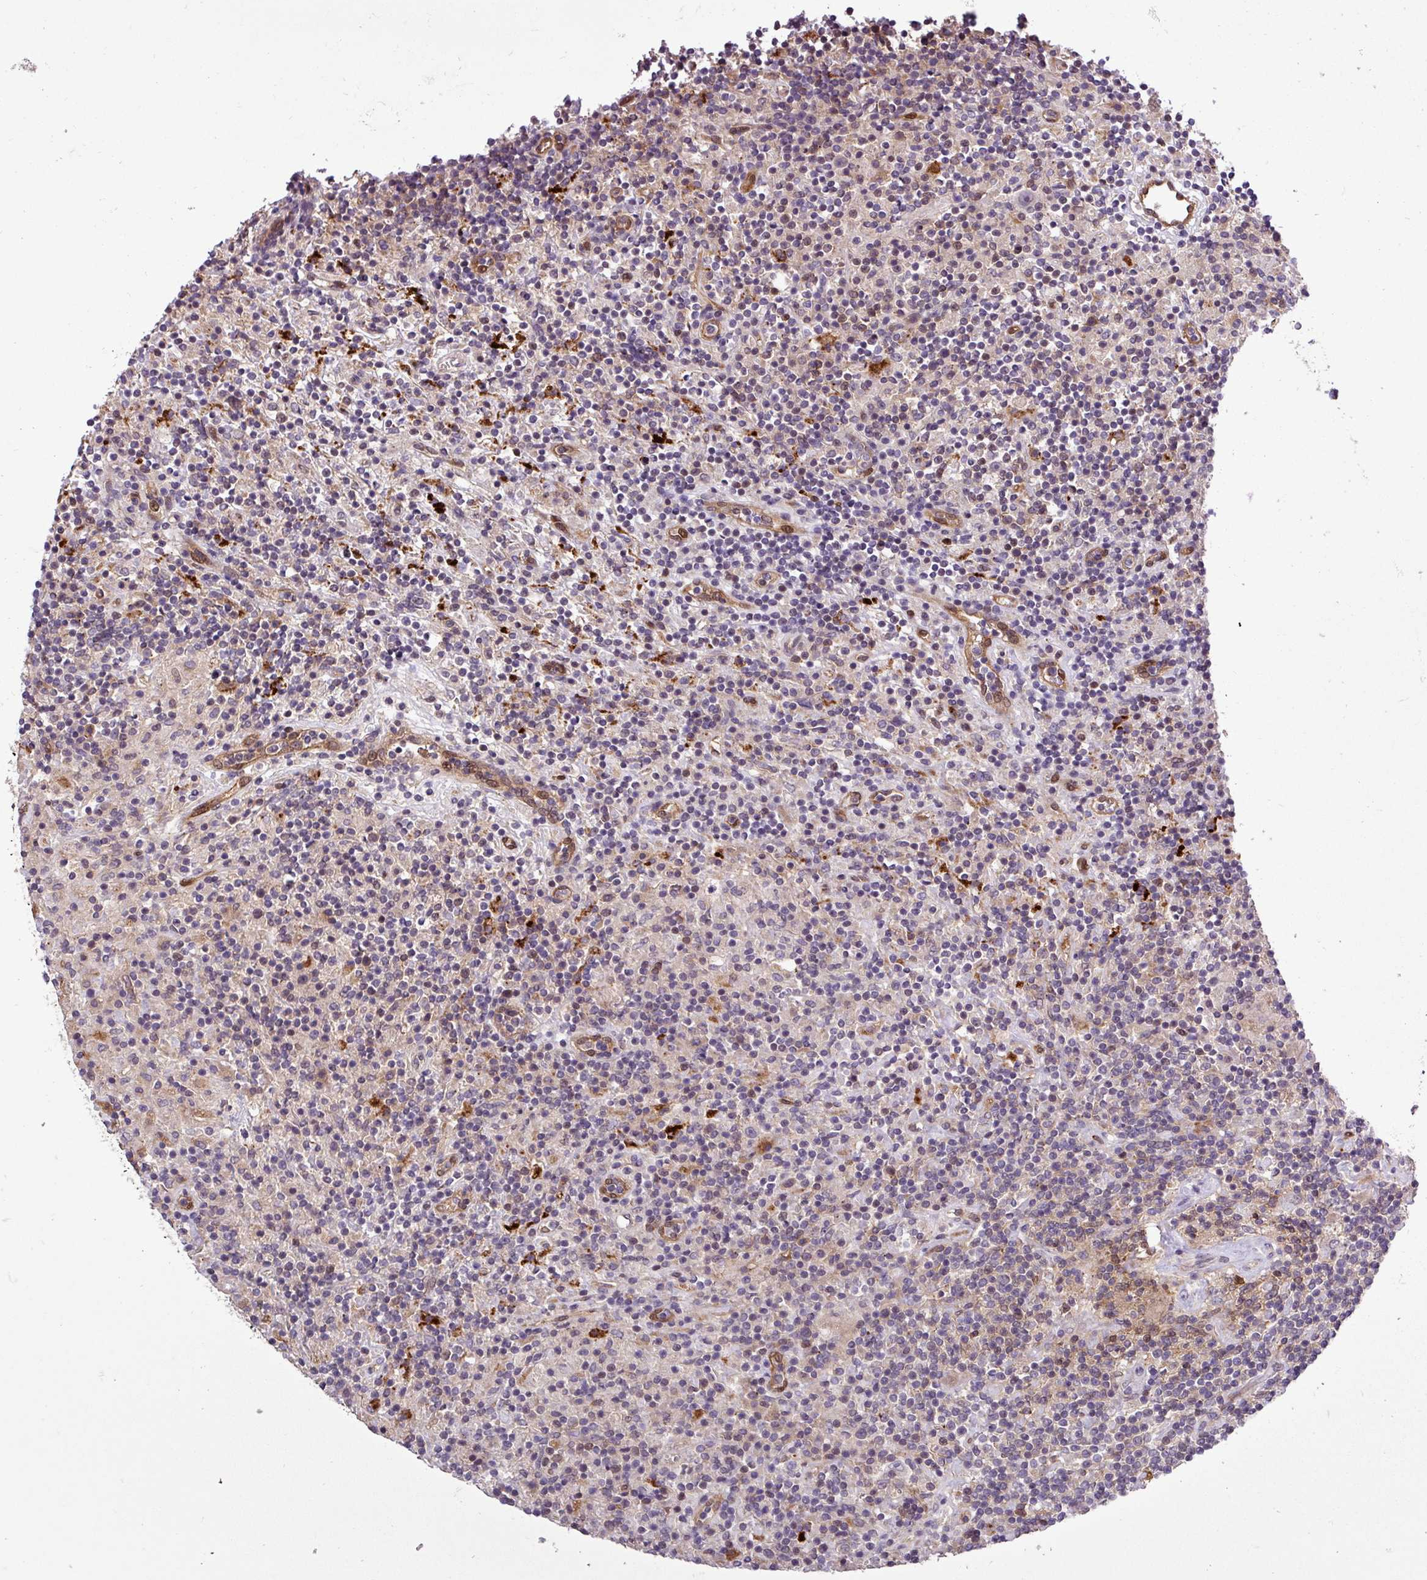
{"staining": {"intensity": "negative", "quantity": "none", "location": "none"}, "tissue": "lymphoma", "cell_type": "Tumor cells", "image_type": "cancer", "snomed": [{"axis": "morphology", "description": "Hodgkin's disease, NOS"}, {"axis": "topography", "description": "Lymph node"}], "caption": "Hodgkin's disease was stained to show a protein in brown. There is no significant staining in tumor cells. (IHC, brightfield microscopy, high magnification).", "gene": "CARHSP1", "patient": {"sex": "male", "age": 70}}